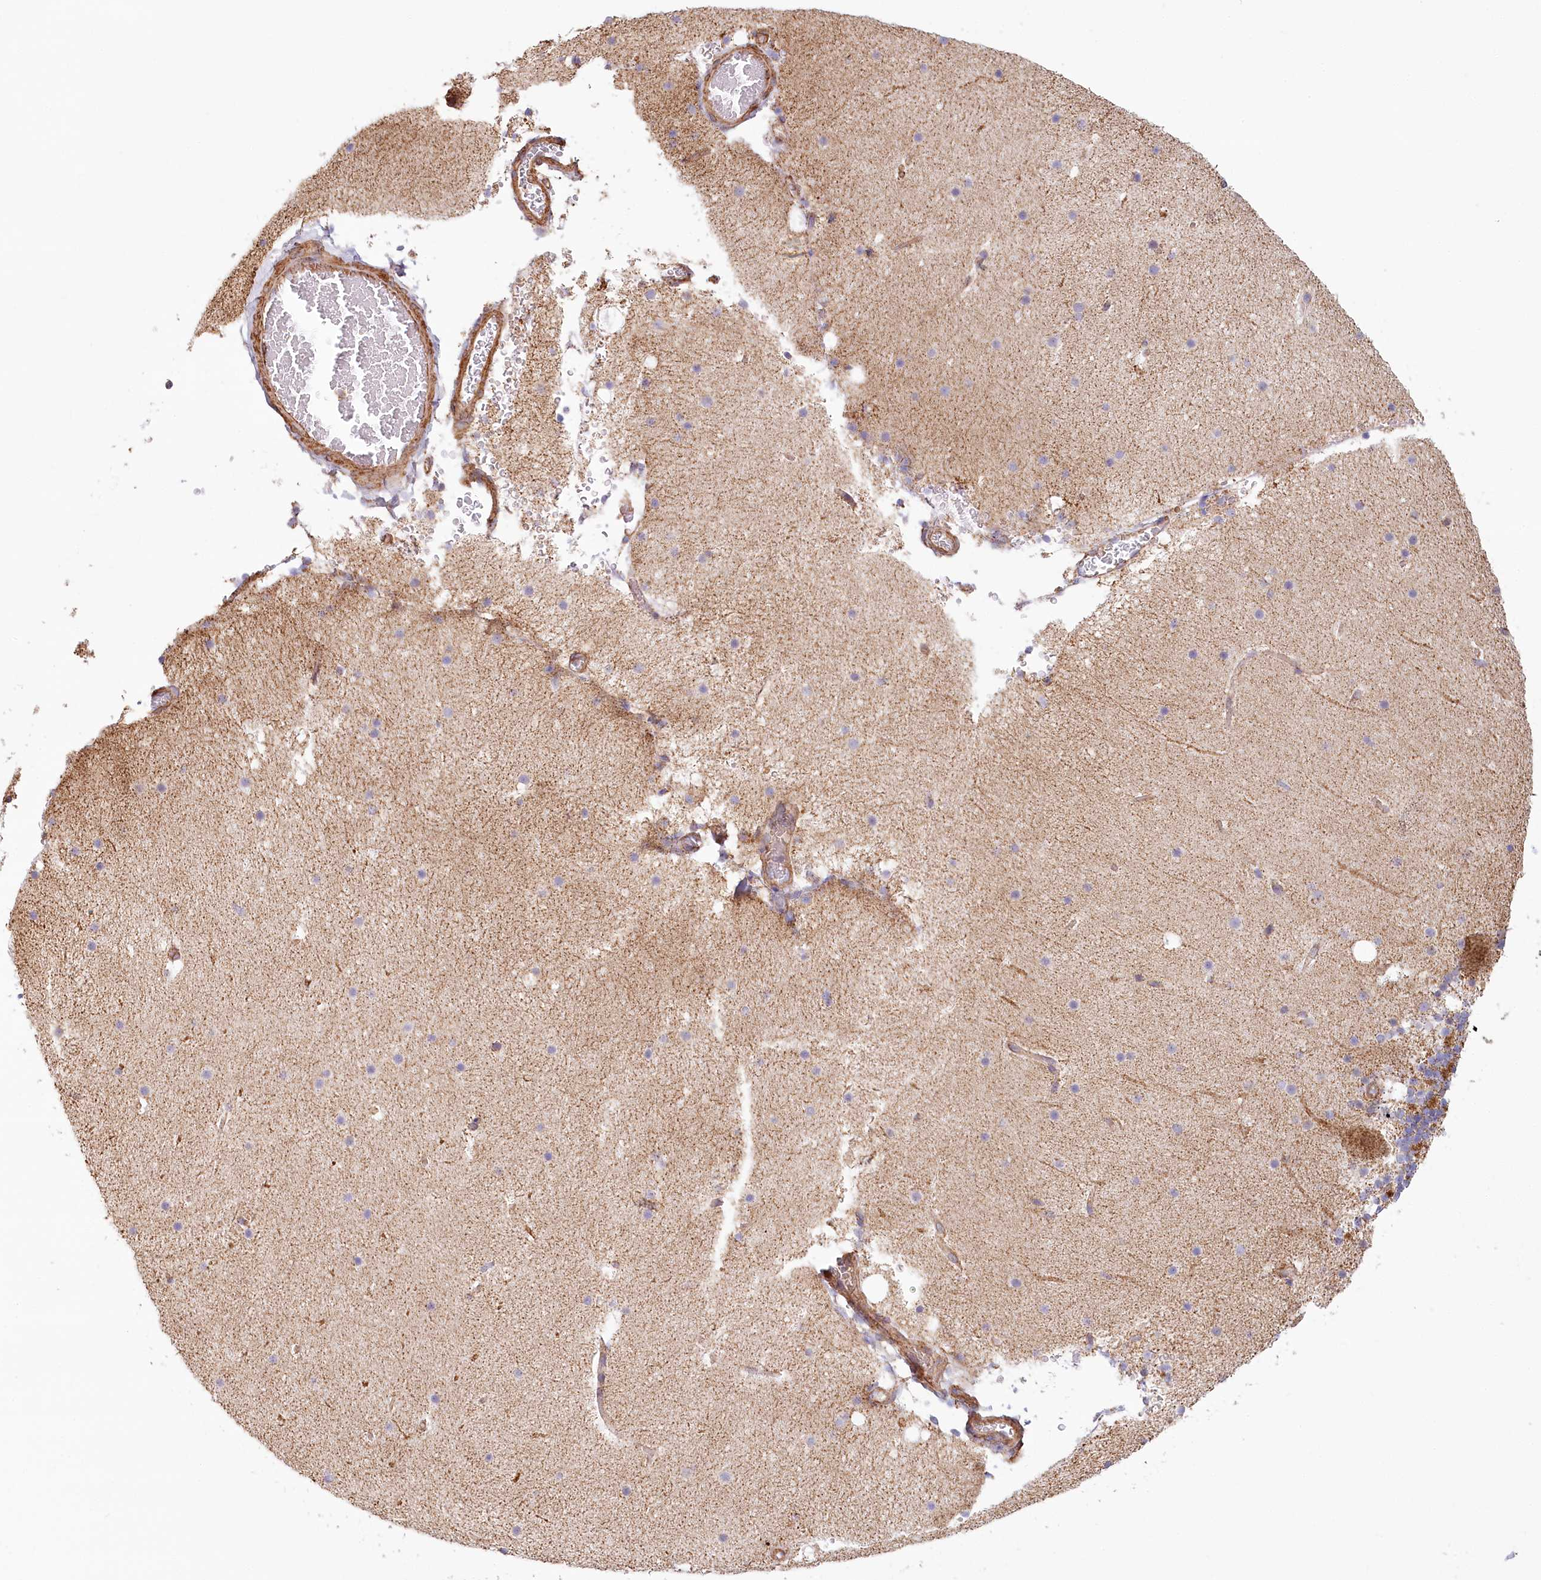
{"staining": {"intensity": "moderate", "quantity": "25%-75%", "location": "cytoplasmic/membranous"}, "tissue": "cerebellum", "cell_type": "Cells in granular layer", "image_type": "normal", "snomed": [{"axis": "morphology", "description": "Normal tissue, NOS"}, {"axis": "topography", "description": "Cerebellum"}], "caption": "Human cerebellum stained with a brown dye shows moderate cytoplasmic/membranous positive positivity in approximately 25%-75% of cells in granular layer.", "gene": "UMPS", "patient": {"sex": "male", "age": 57}}